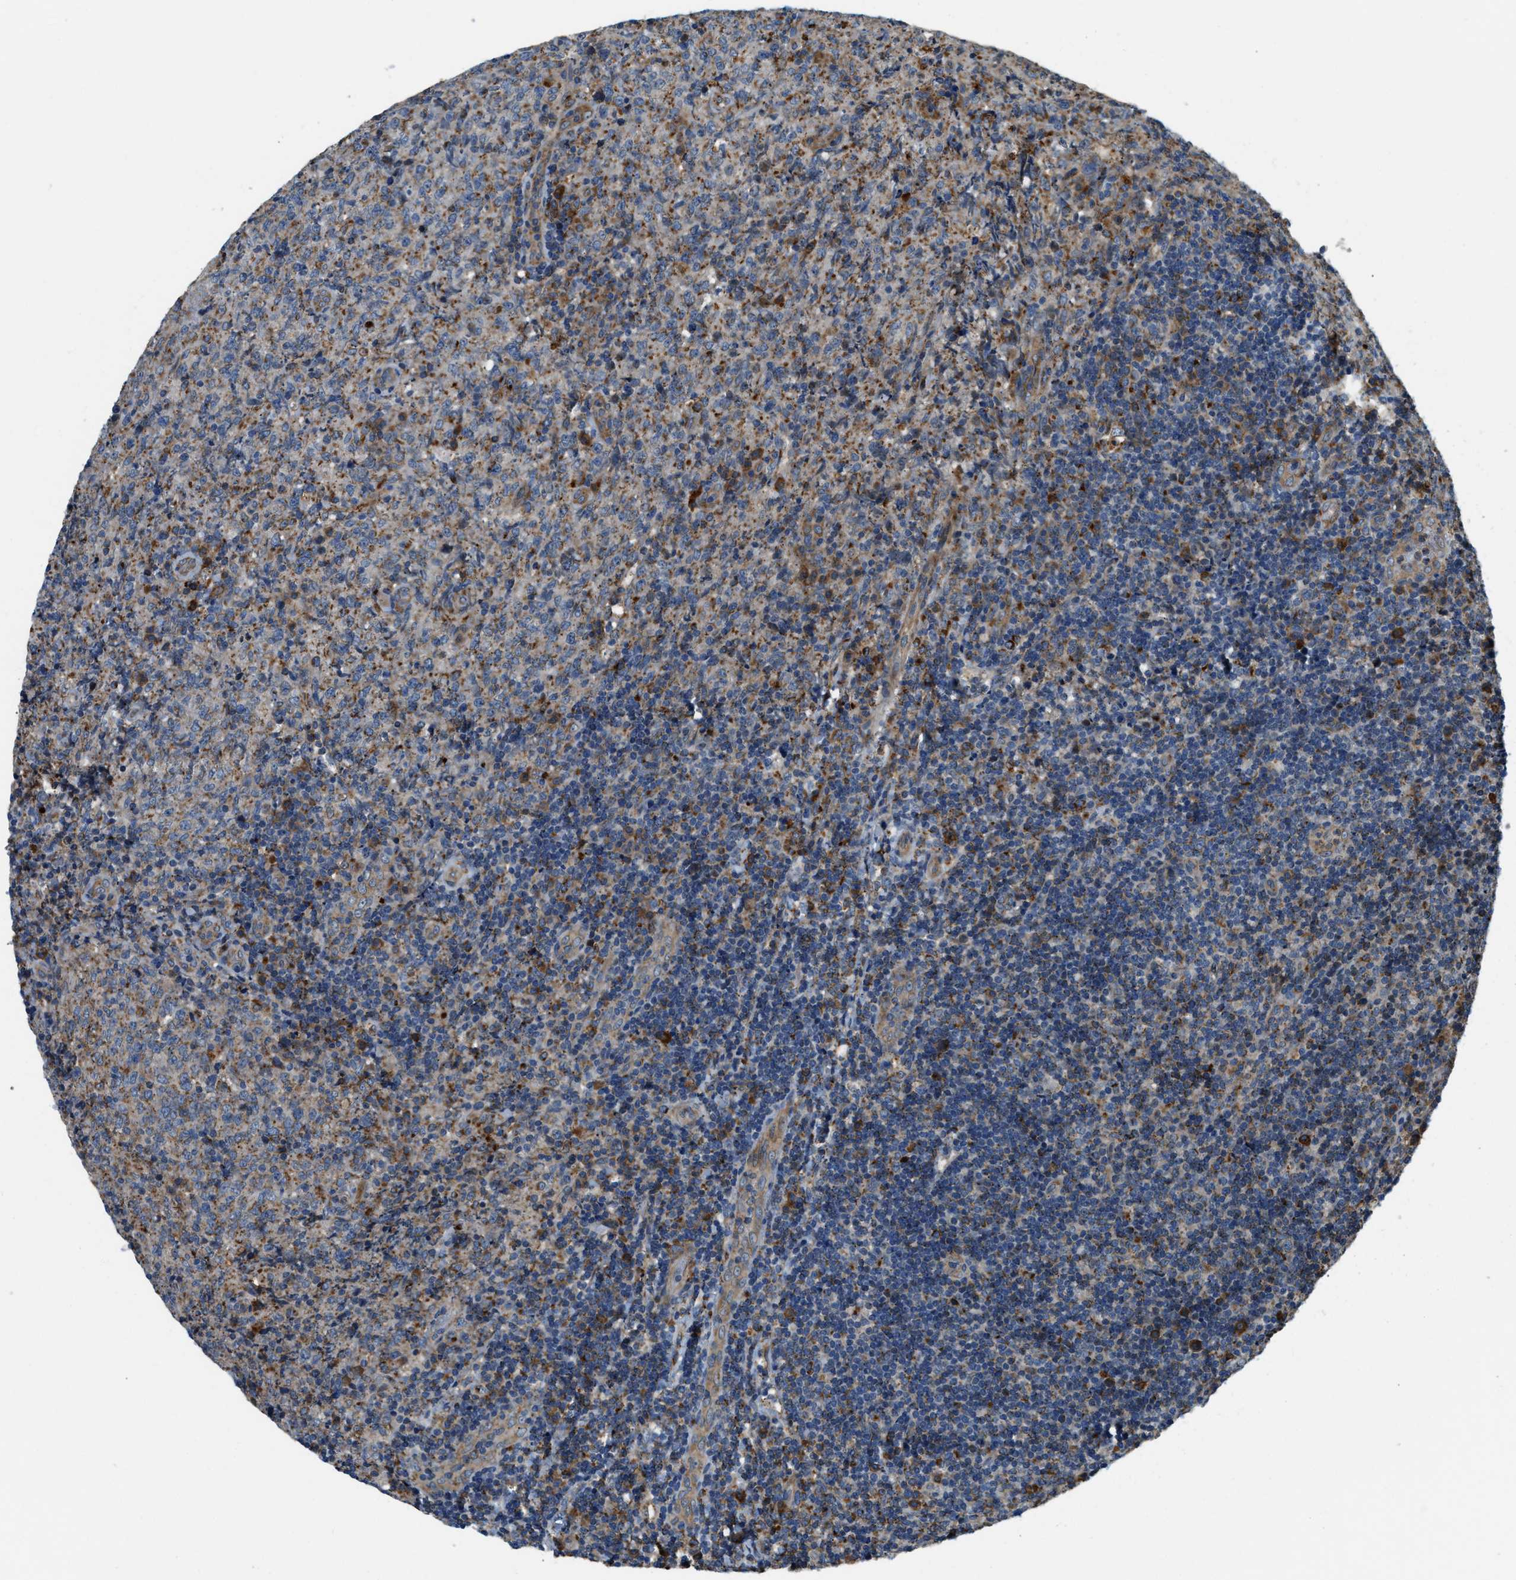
{"staining": {"intensity": "moderate", "quantity": "25%-75%", "location": "cytoplasmic/membranous"}, "tissue": "lymphoma", "cell_type": "Tumor cells", "image_type": "cancer", "snomed": [{"axis": "morphology", "description": "Malignant lymphoma, non-Hodgkin's type, High grade"}, {"axis": "topography", "description": "Tonsil"}], "caption": "This is a histology image of IHC staining of high-grade malignant lymphoma, non-Hodgkin's type, which shows moderate expression in the cytoplasmic/membranous of tumor cells.", "gene": "STARD3NL", "patient": {"sex": "female", "age": 36}}